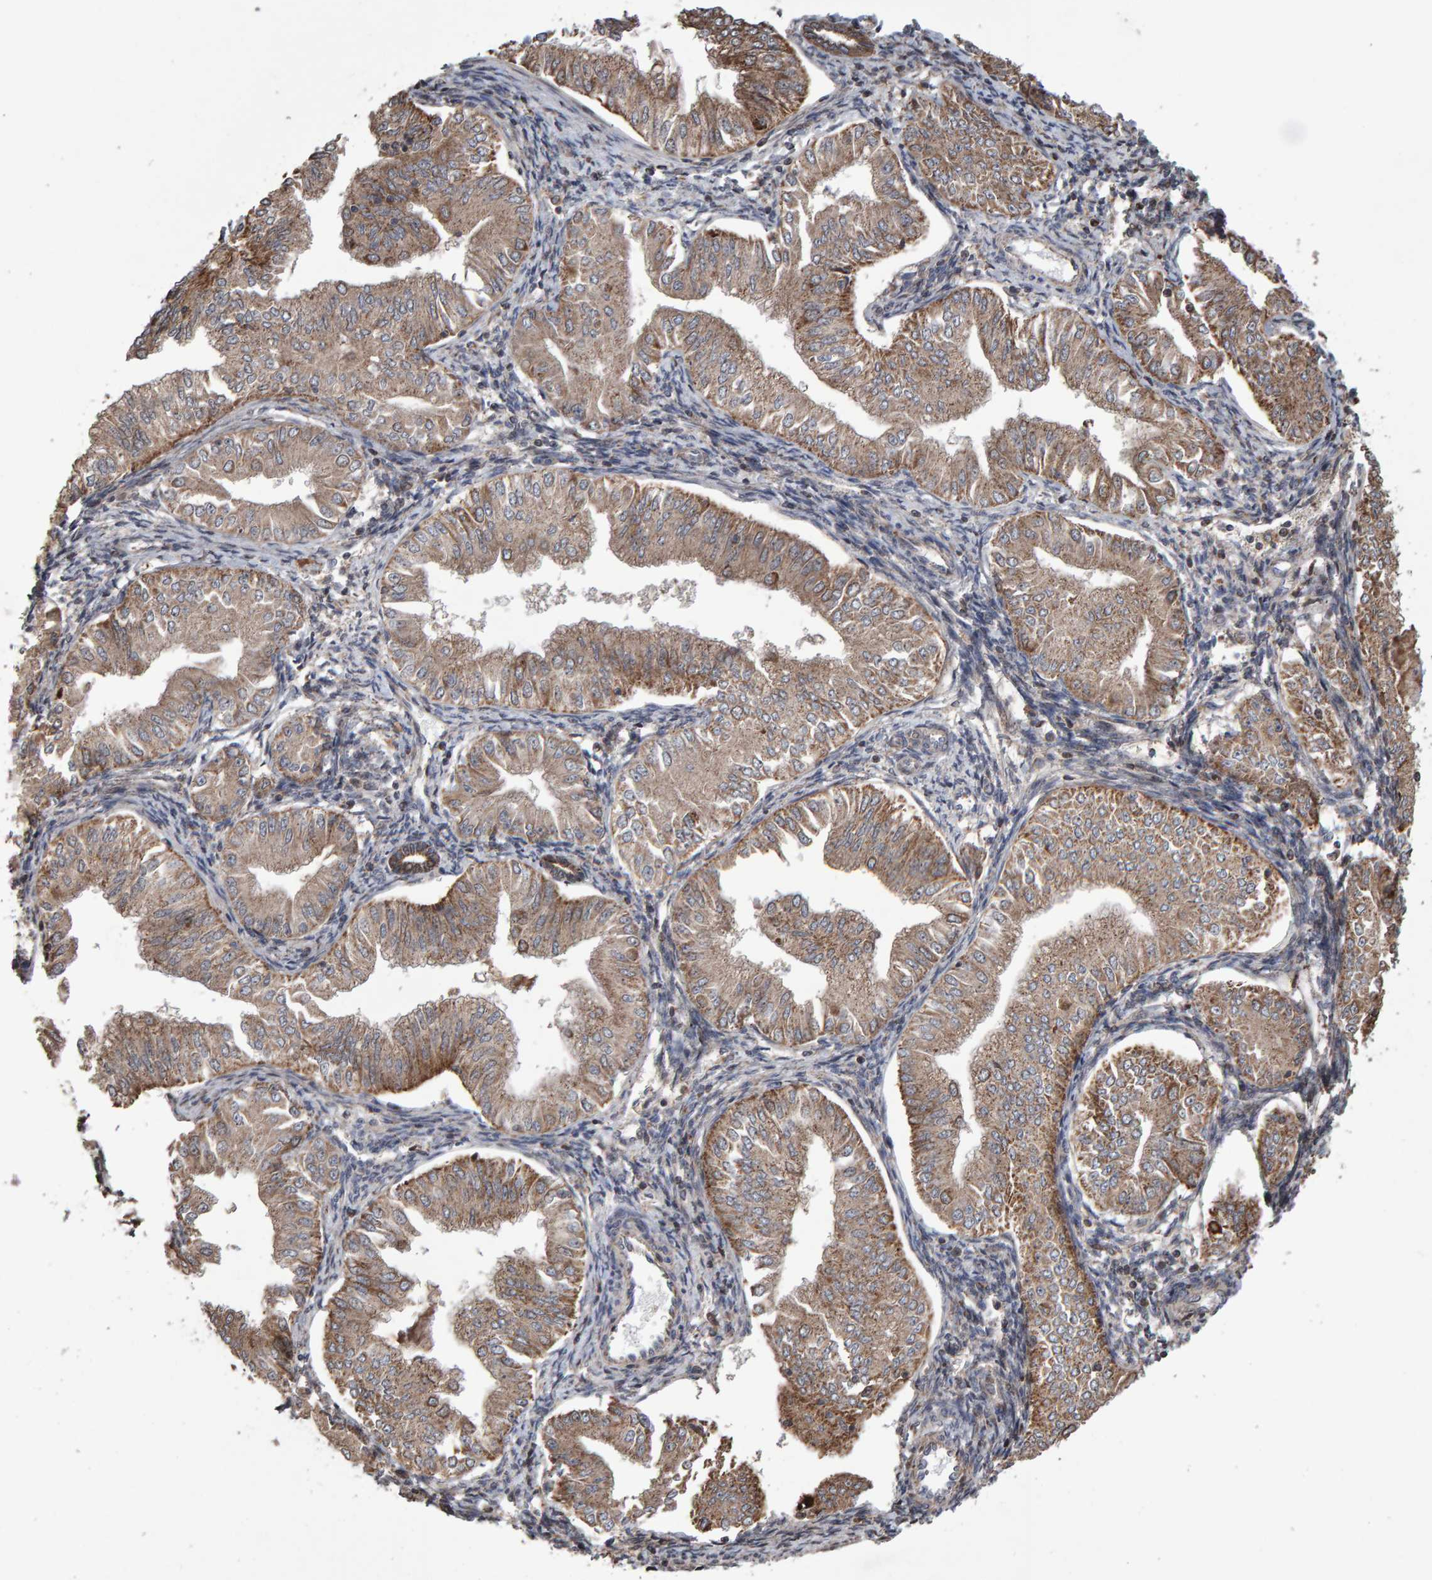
{"staining": {"intensity": "moderate", "quantity": ">75%", "location": "cytoplasmic/membranous"}, "tissue": "endometrial cancer", "cell_type": "Tumor cells", "image_type": "cancer", "snomed": [{"axis": "morphology", "description": "Normal tissue, NOS"}, {"axis": "morphology", "description": "Adenocarcinoma, NOS"}, {"axis": "topography", "description": "Endometrium"}], "caption": "Endometrial cancer tissue reveals moderate cytoplasmic/membranous positivity in about >75% of tumor cells, visualized by immunohistochemistry.", "gene": "PECR", "patient": {"sex": "female", "age": 53}}